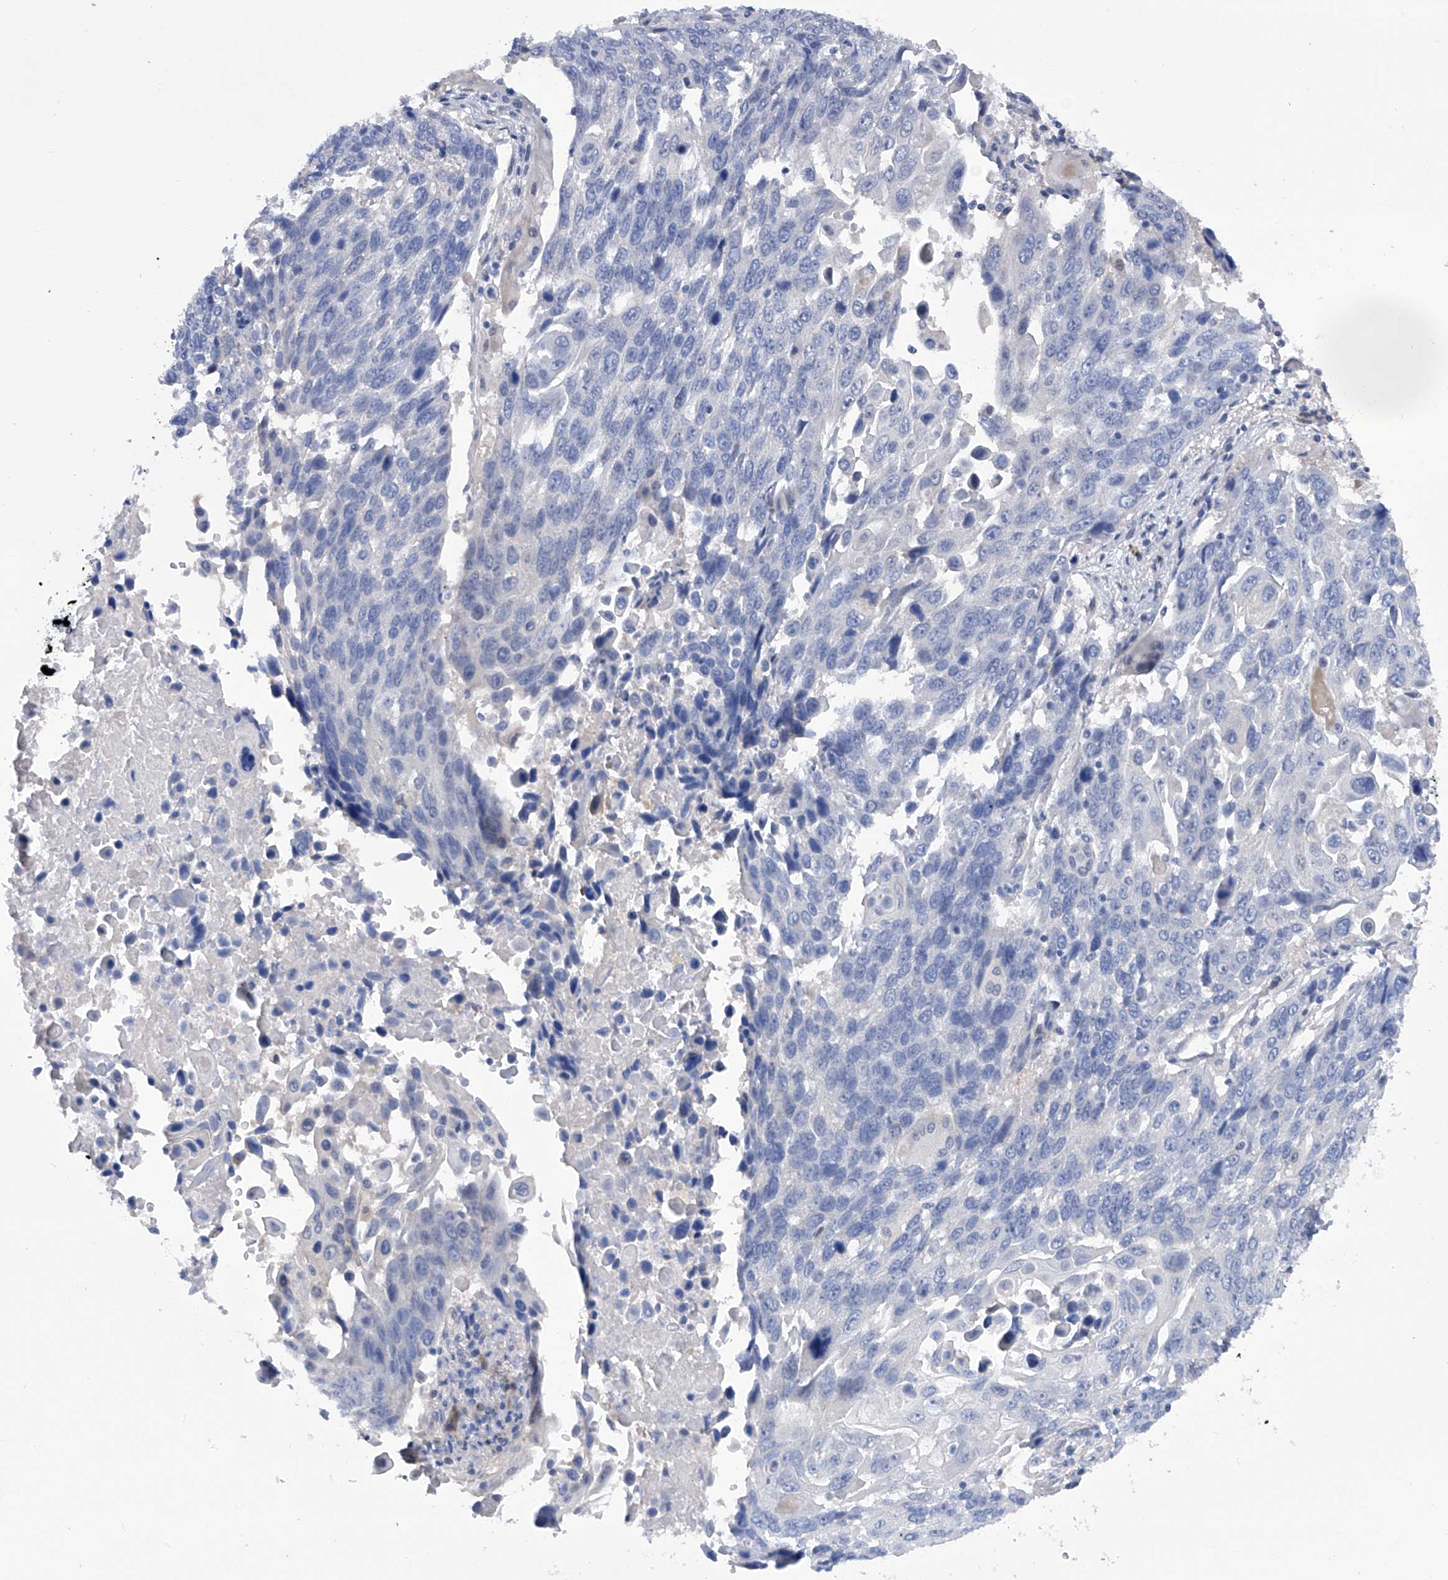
{"staining": {"intensity": "negative", "quantity": "none", "location": "none"}, "tissue": "lung cancer", "cell_type": "Tumor cells", "image_type": "cancer", "snomed": [{"axis": "morphology", "description": "Squamous cell carcinoma, NOS"}, {"axis": "topography", "description": "Lung"}], "caption": "This is a micrograph of immunohistochemistry (IHC) staining of lung cancer (squamous cell carcinoma), which shows no expression in tumor cells. The staining is performed using DAB (3,3'-diaminobenzidine) brown chromogen with nuclei counter-stained in using hematoxylin.", "gene": "PGM3", "patient": {"sex": "male", "age": 66}}